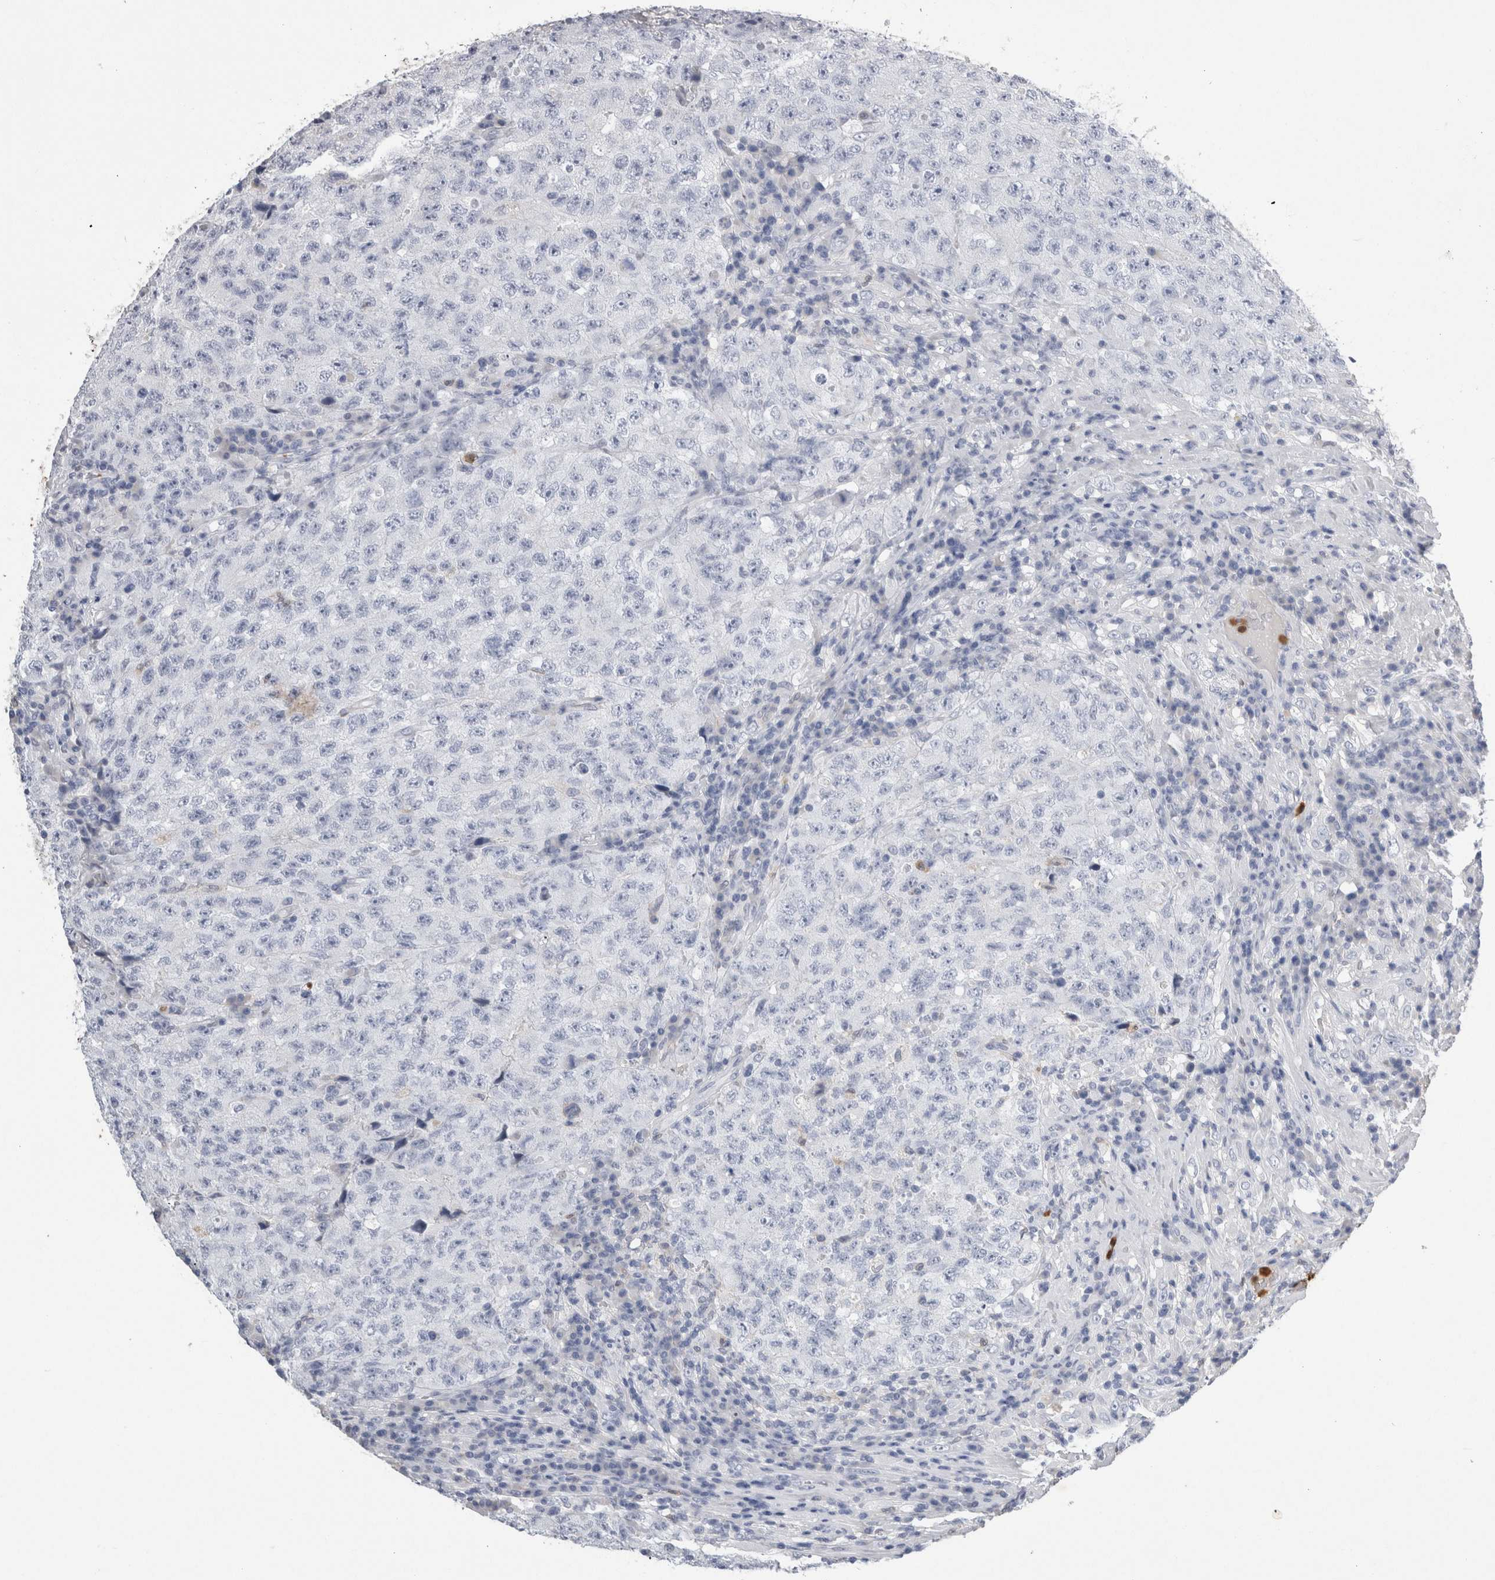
{"staining": {"intensity": "negative", "quantity": "none", "location": "none"}, "tissue": "testis cancer", "cell_type": "Tumor cells", "image_type": "cancer", "snomed": [{"axis": "morphology", "description": "Necrosis, NOS"}, {"axis": "morphology", "description": "Carcinoma, Embryonal, NOS"}, {"axis": "topography", "description": "Testis"}], "caption": "The micrograph demonstrates no significant expression in tumor cells of embryonal carcinoma (testis).", "gene": "S100A12", "patient": {"sex": "male", "age": 19}}